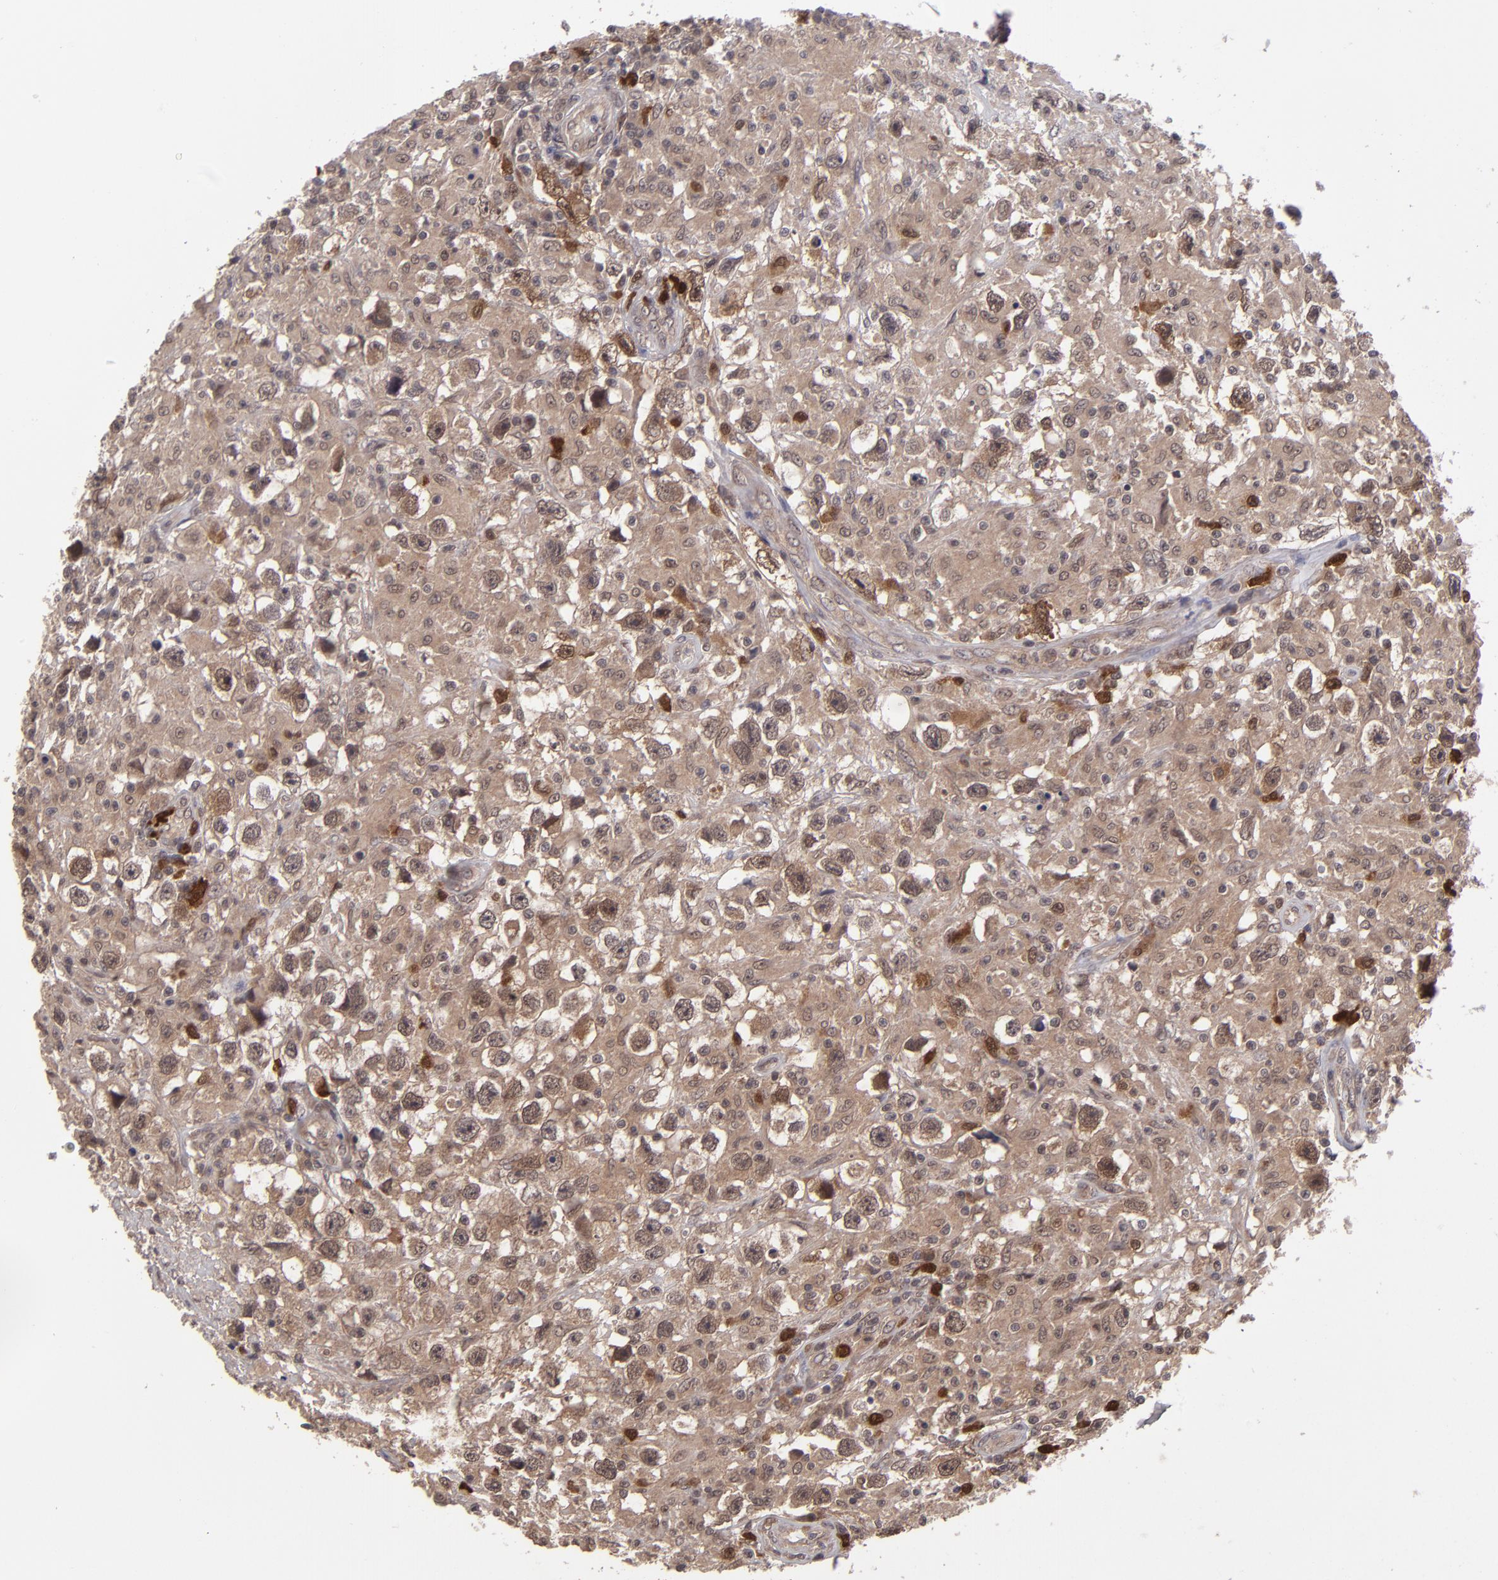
{"staining": {"intensity": "moderate", "quantity": ">75%", "location": "cytoplasmic/membranous,nuclear"}, "tissue": "testis cancer", "cell_type": "Tumor cells", "image_type": "cancer", "snomed": [{"axis": "morphology", "description": "Seminoma, NOS"}, {"axis": "topography", "description": "Testis"}], "caption": "Immunohistochemical staining of human testis cancer (seminoma) exhibits medium levels of moderate cytoplasmic/membranous and nuclear protein expression in approximately >75% of tumor cells. (IHC, brightfield microscopy, high magnification).", "gene": "TYMS", "patient": {"sex": "male", "age": 34}}